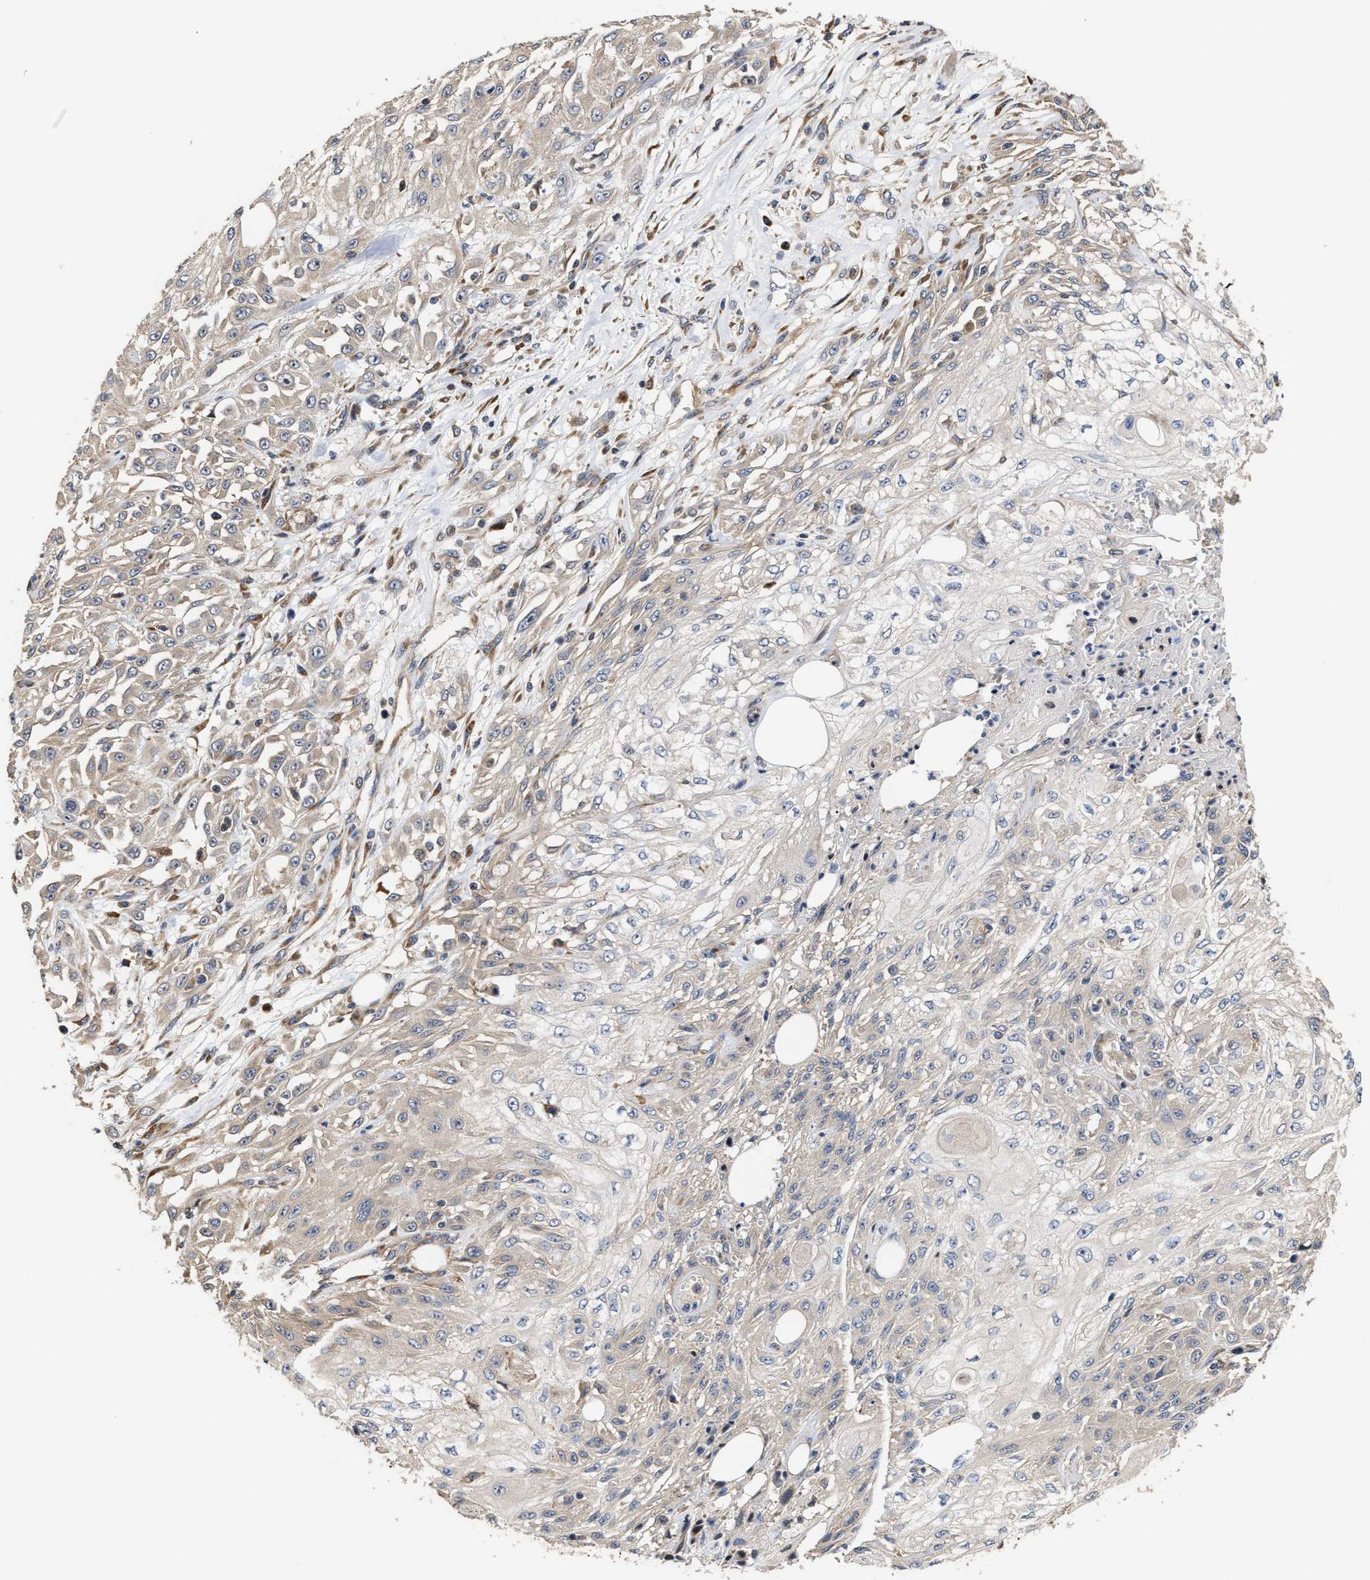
{"staining": {"intensity": "weak", "quantity": "<25%", "location": "cytoplasmic/membranous"}, "tissue": "skin cancer", "cell_type": "Tumor cells", "image_type": "cancer", "snomed": [{"axis": "morphology", "description": "Squamous cell carcinoma, NOS"}, {"axis": "morphology", "description": "Squamous cell carcinoma, metastatic, NOS"}, {"axis": "topography", "description": "Skin"}, {"axis": "topography", "description": "Lymph node"}], "caption": "High magnification brightfield microscopy of skin squamous cell carcinoma stained with DAB (3,3'-diaminobenzidine) (brown) and counterstained with hematoxylin (blue): tumor cells show no significant staining.", "gene": "CLIP2", "patient": {"sex": "male", "age": 75}}